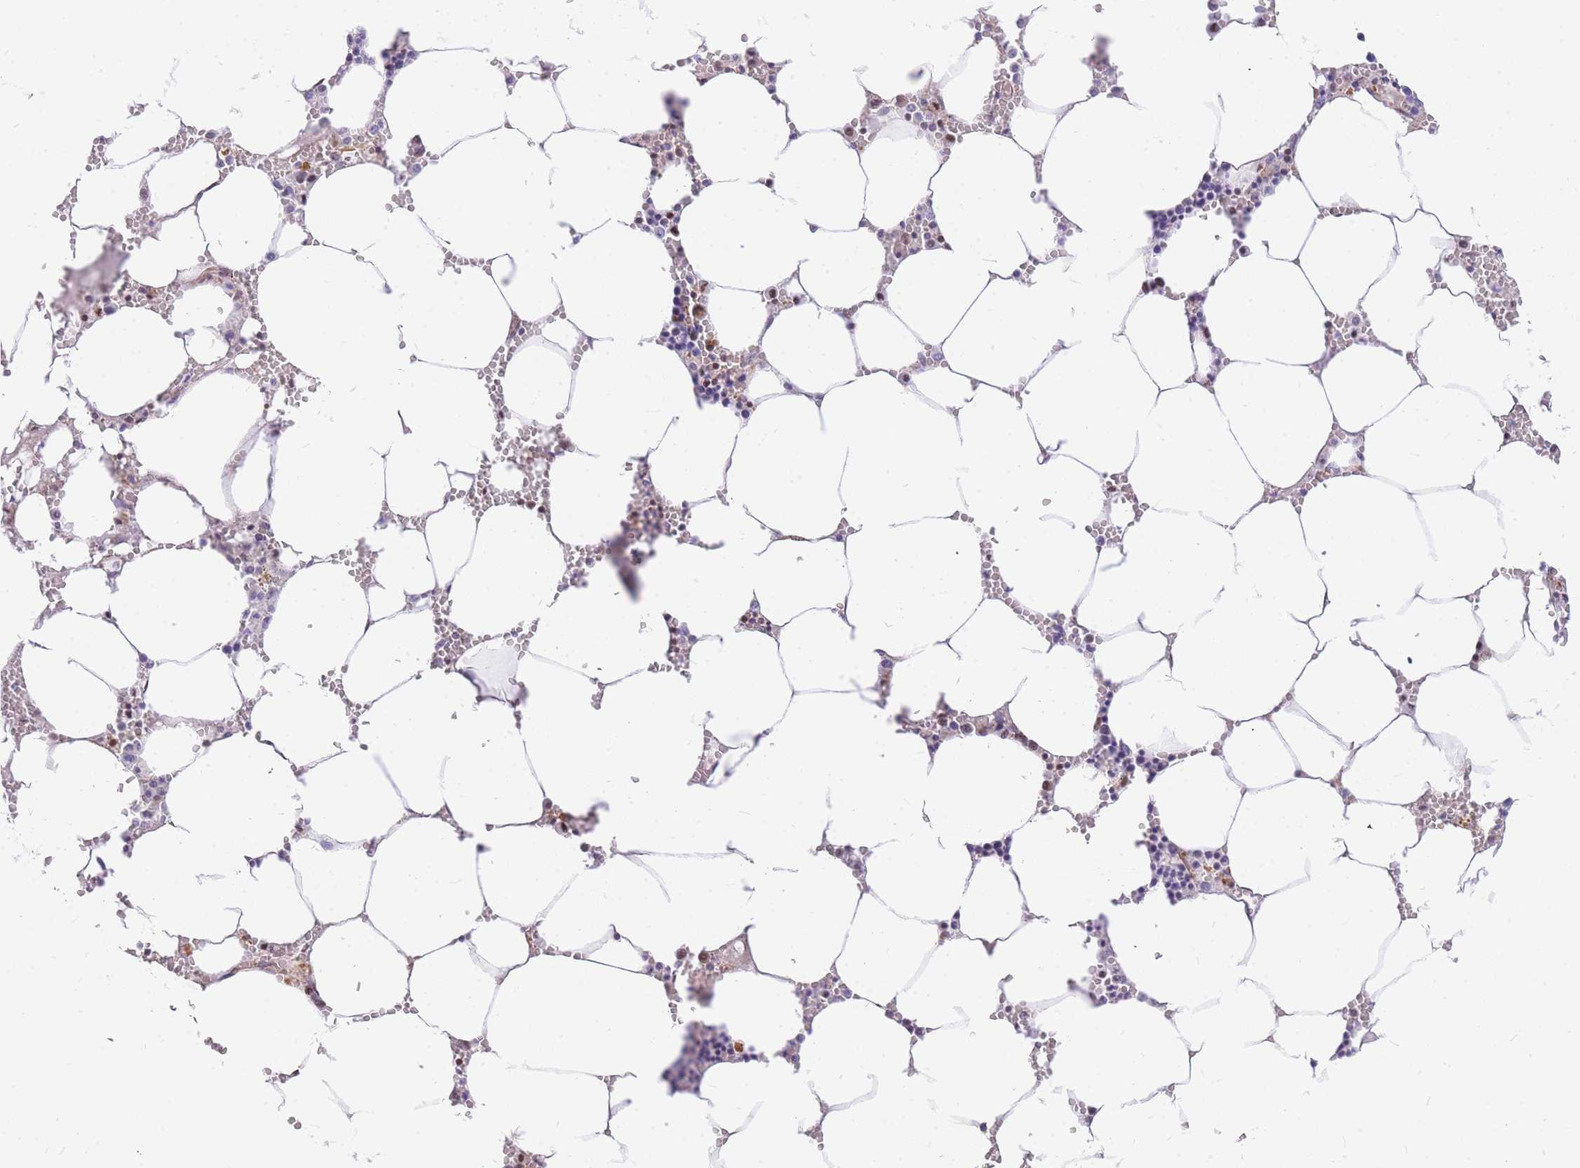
{"staining": {"intensity": "moderate", "quantity": "<25%", "location": "cytoplasmic/membranous"}, "tissue": "bone marrow", "cell_type": "Hematopoietic cells", "image_type": "normal", "snomed": [{"axis": "morphology", "description": "Normal tissue, NOS"}, {"axis": "topography", "description": "Bone marrow"}], "caption": "The image demonstrates staining of benign bone marrow, revealing moderate cytoplasmic/membranous protein staining (brown color) within hematopoietic cells.", "gene": "S100PBP", "patient": {"sex": "male", "age": 70}}